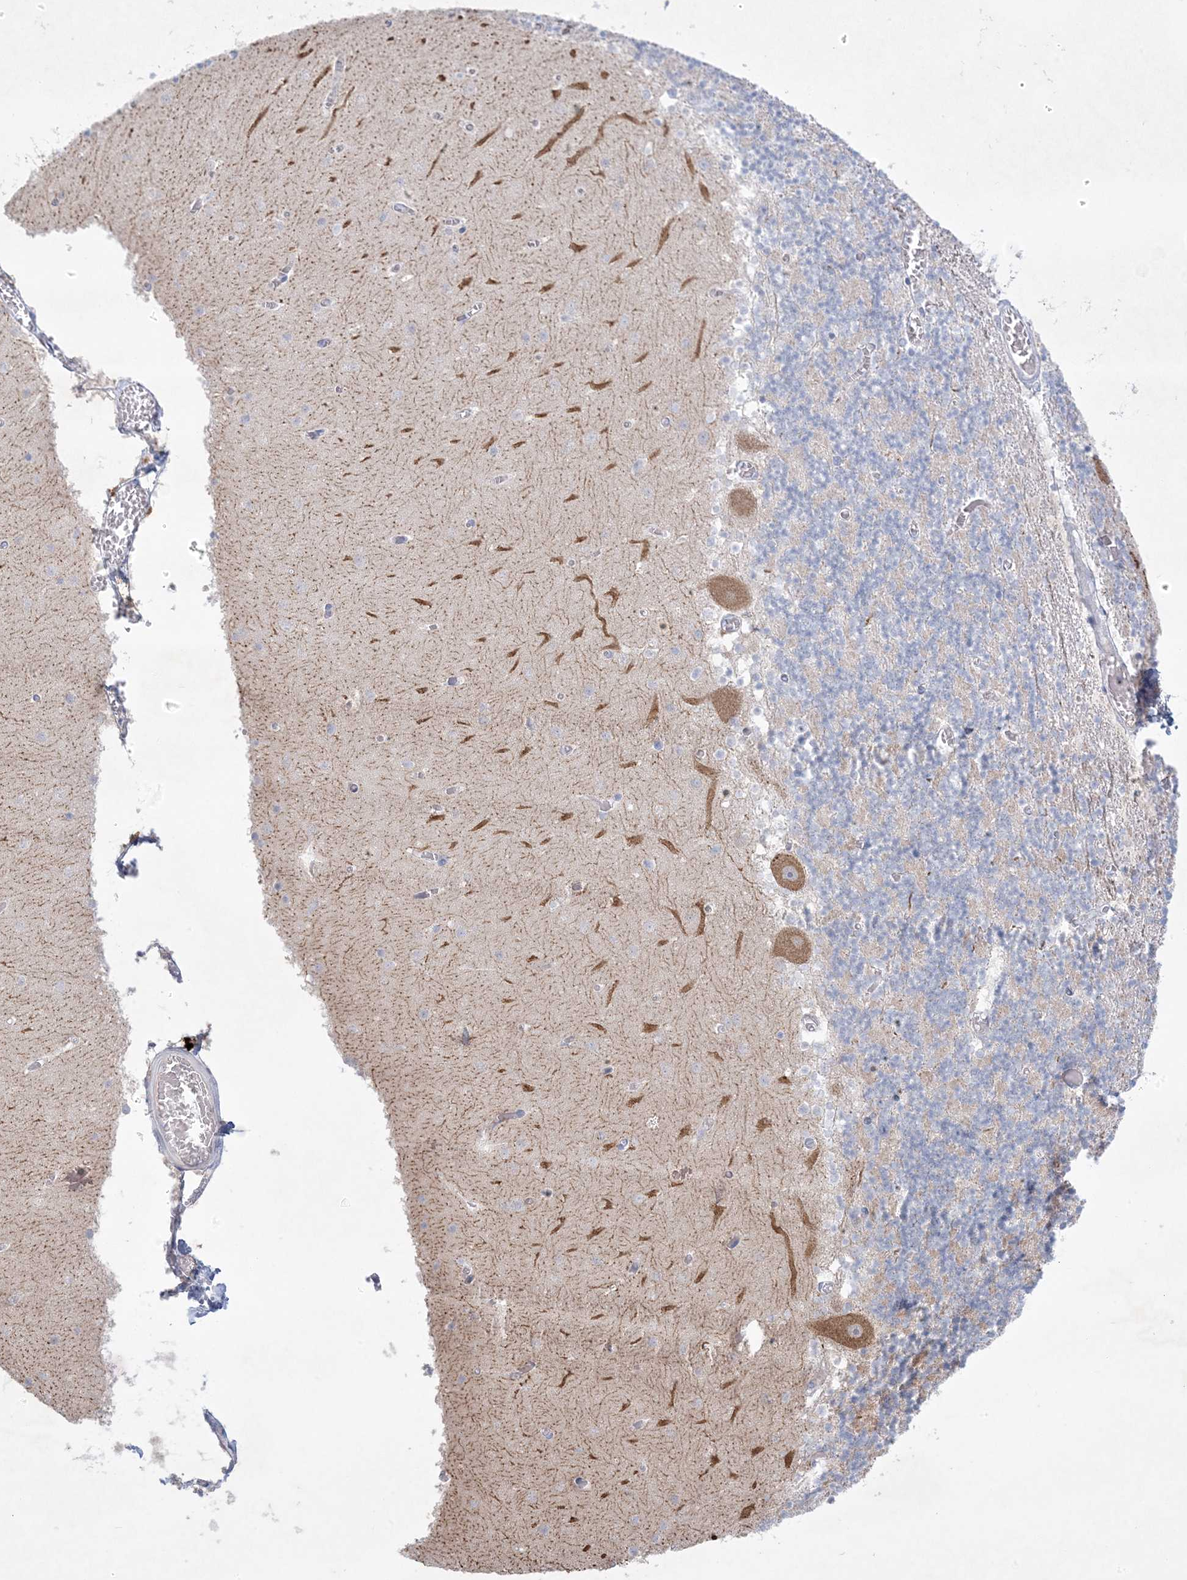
{"staining": {"intensity": "weak", "quantity": "25%-75%", "location": "cytoplasmic/membranous"}, "tissue": "cerebellum", "cell_type": "Cells in granular layer", "image_type": "normal", "snomed": [{"axis": "morphology", "description": "Normal tissue, NOS"}, {"axis": "topography", "description": "Cerebellum"}], "caption": "DAB (3,3'-diaminobenzidine) immunohistochemical staining of benign cerebellum shows weak cytoplasmic/membranous protein positivity in approximately 25%-75% of cells in granular layer.", "gene": "KCTD6", "patient": {"sex": "female", "age": 28}}